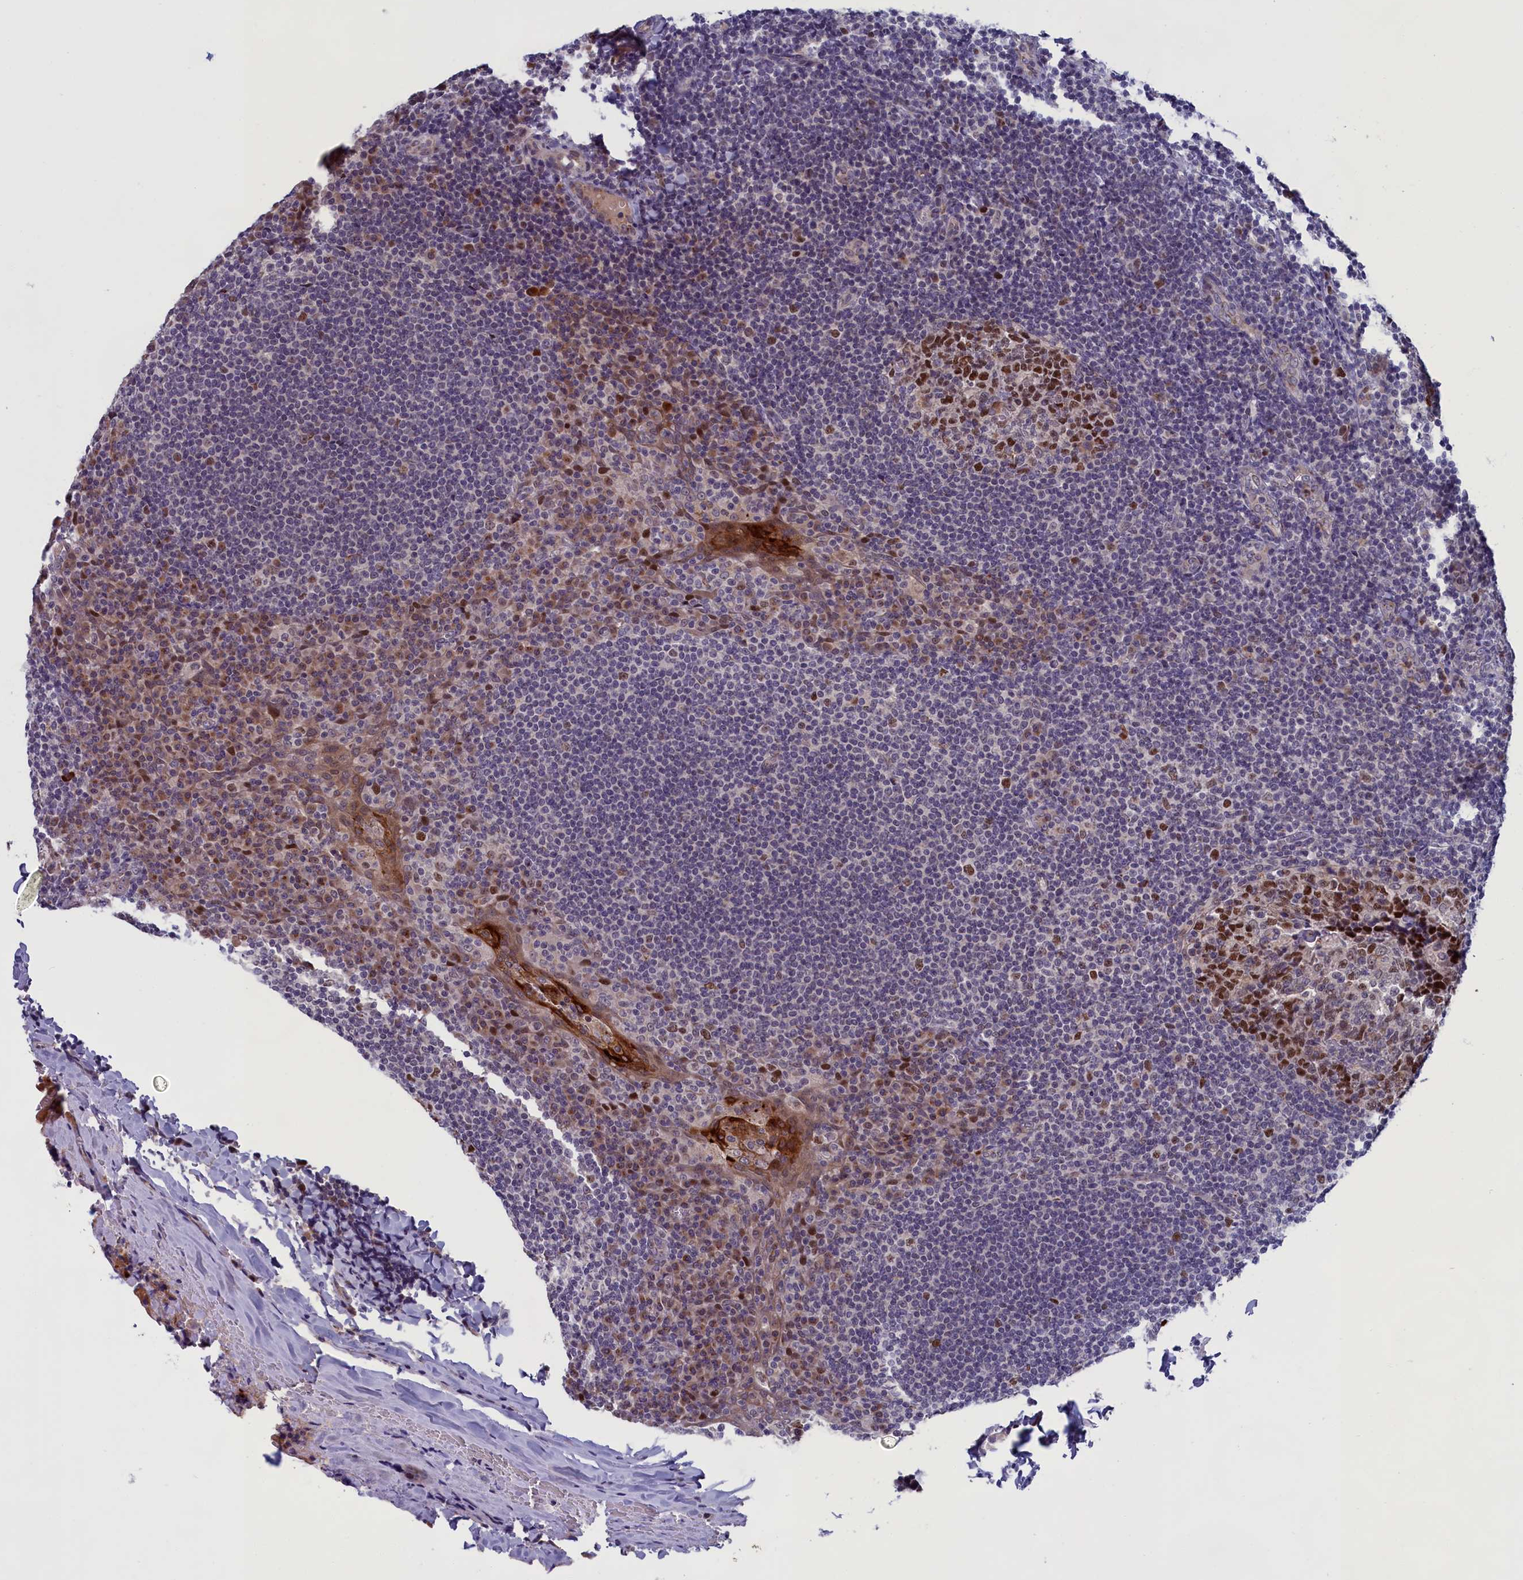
{"staining": {"intensity": "strong", "quantity": "25%-75%", "location": "nuclear"}, "tissue": "tonsil", "cell_type": "Germinal center cells", "image_type": "normal", "snomed": [{"axis": "morphology", "description": "Normal tissue, NOS"}, {"axis": "topography", "description": "Tonsil"}], "caption": "Tonsil stained for a protein displays strong nuclear positivity in germinal center cells. (IHC, brightfield microscopy, high magnification).", "gene": "LIG1", "patient": {"sex": "male", "age": 31}}